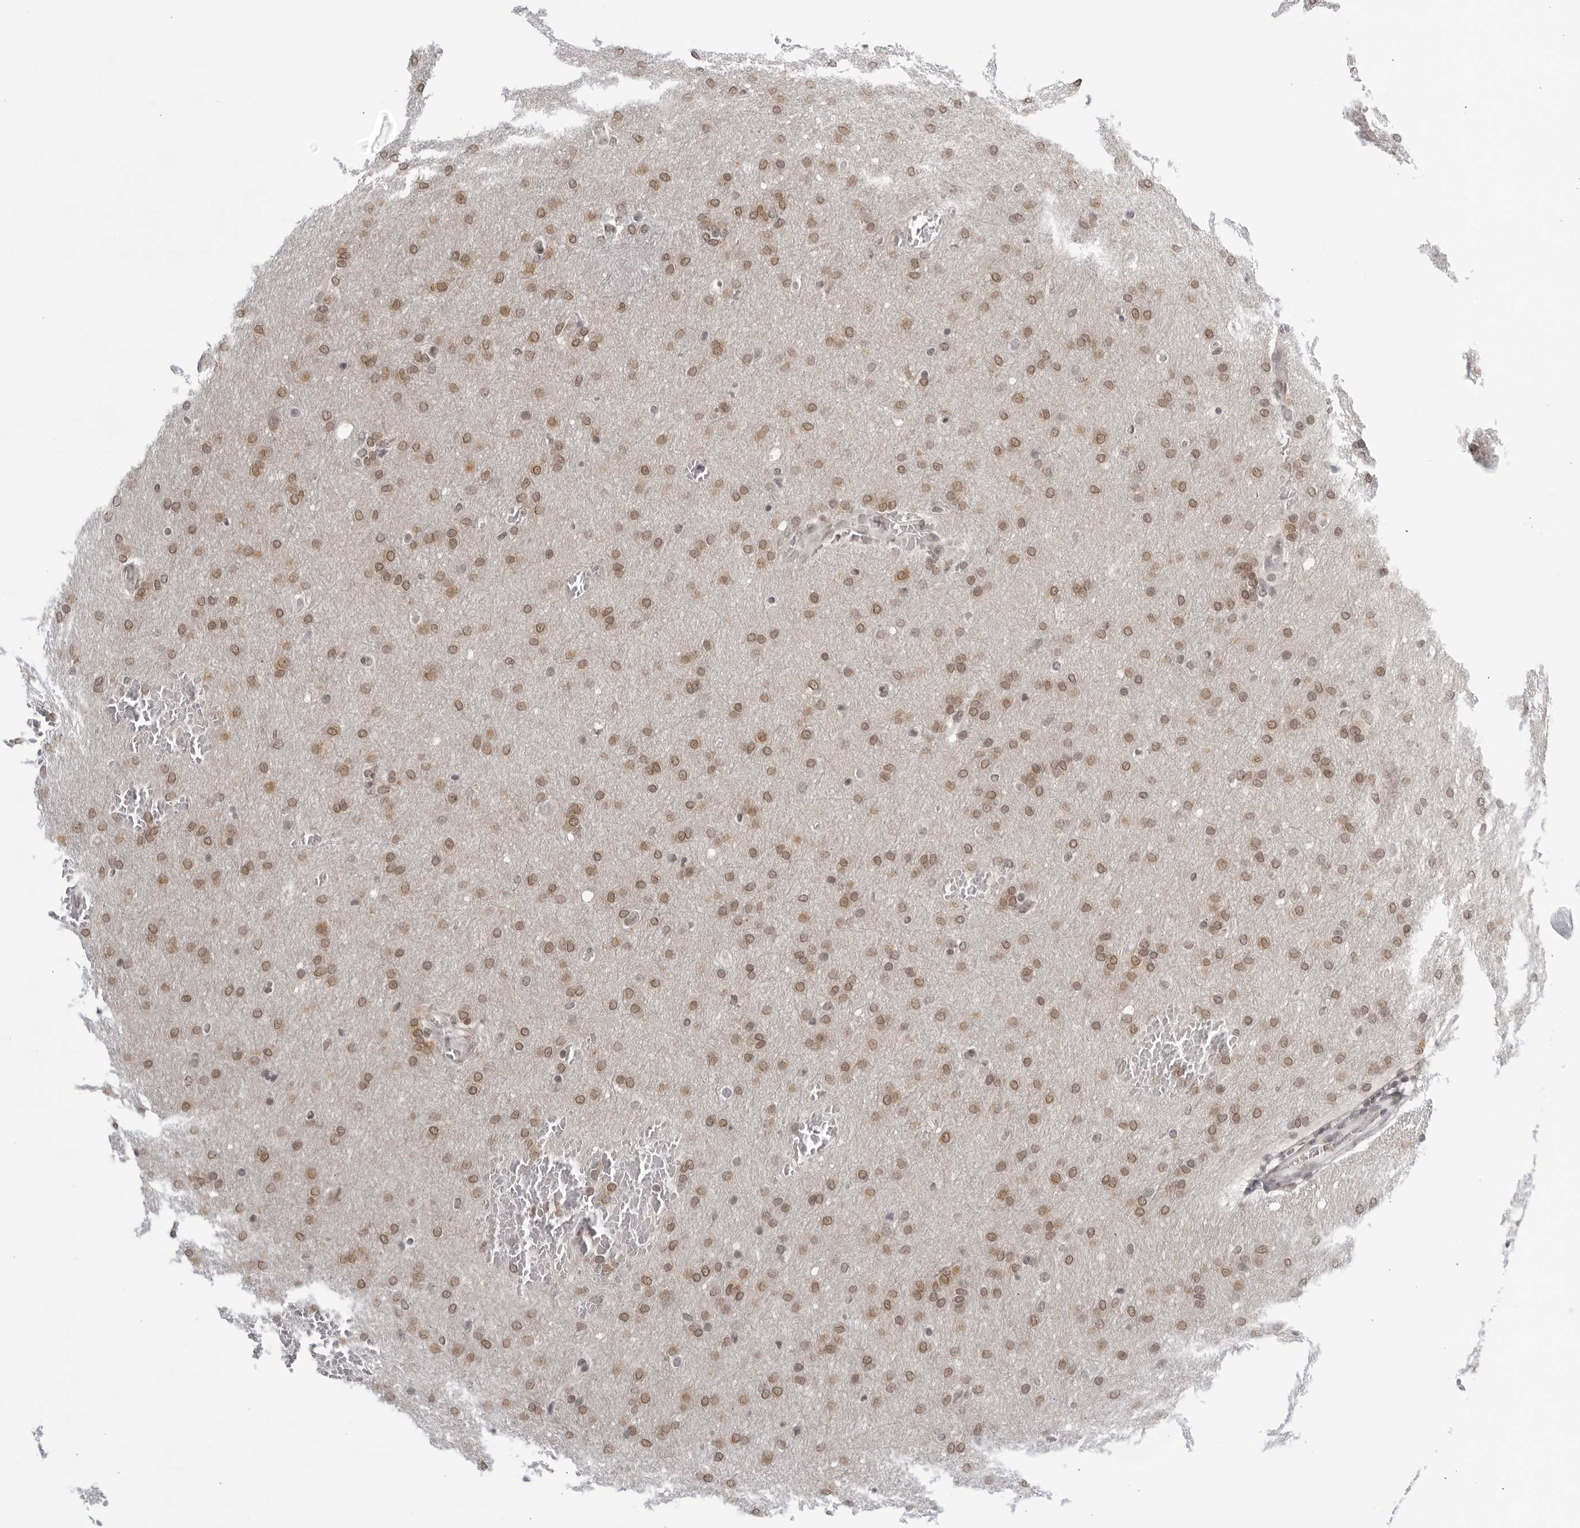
{"staining": {"intensity": "moderate", "quantity": ">75%", "location": "nuclear"}, "tissue": "glioma", "cell_type": "Tumor cells", "image_type": "cancer", "snomed": [{"axis": "morphology", "description": "Glioma, malignant, Low grade"}, {"axis": "topography", "description": "Brain"}], "caption": "Moderate nuclear positivity for a protein is present in approximately >75% of tumor cells of malignant glioma (low-grade) using immunohistochemistry (IHC).", "gene": "CC2D1B", "patient": {"sex": "female", "age": 37}}